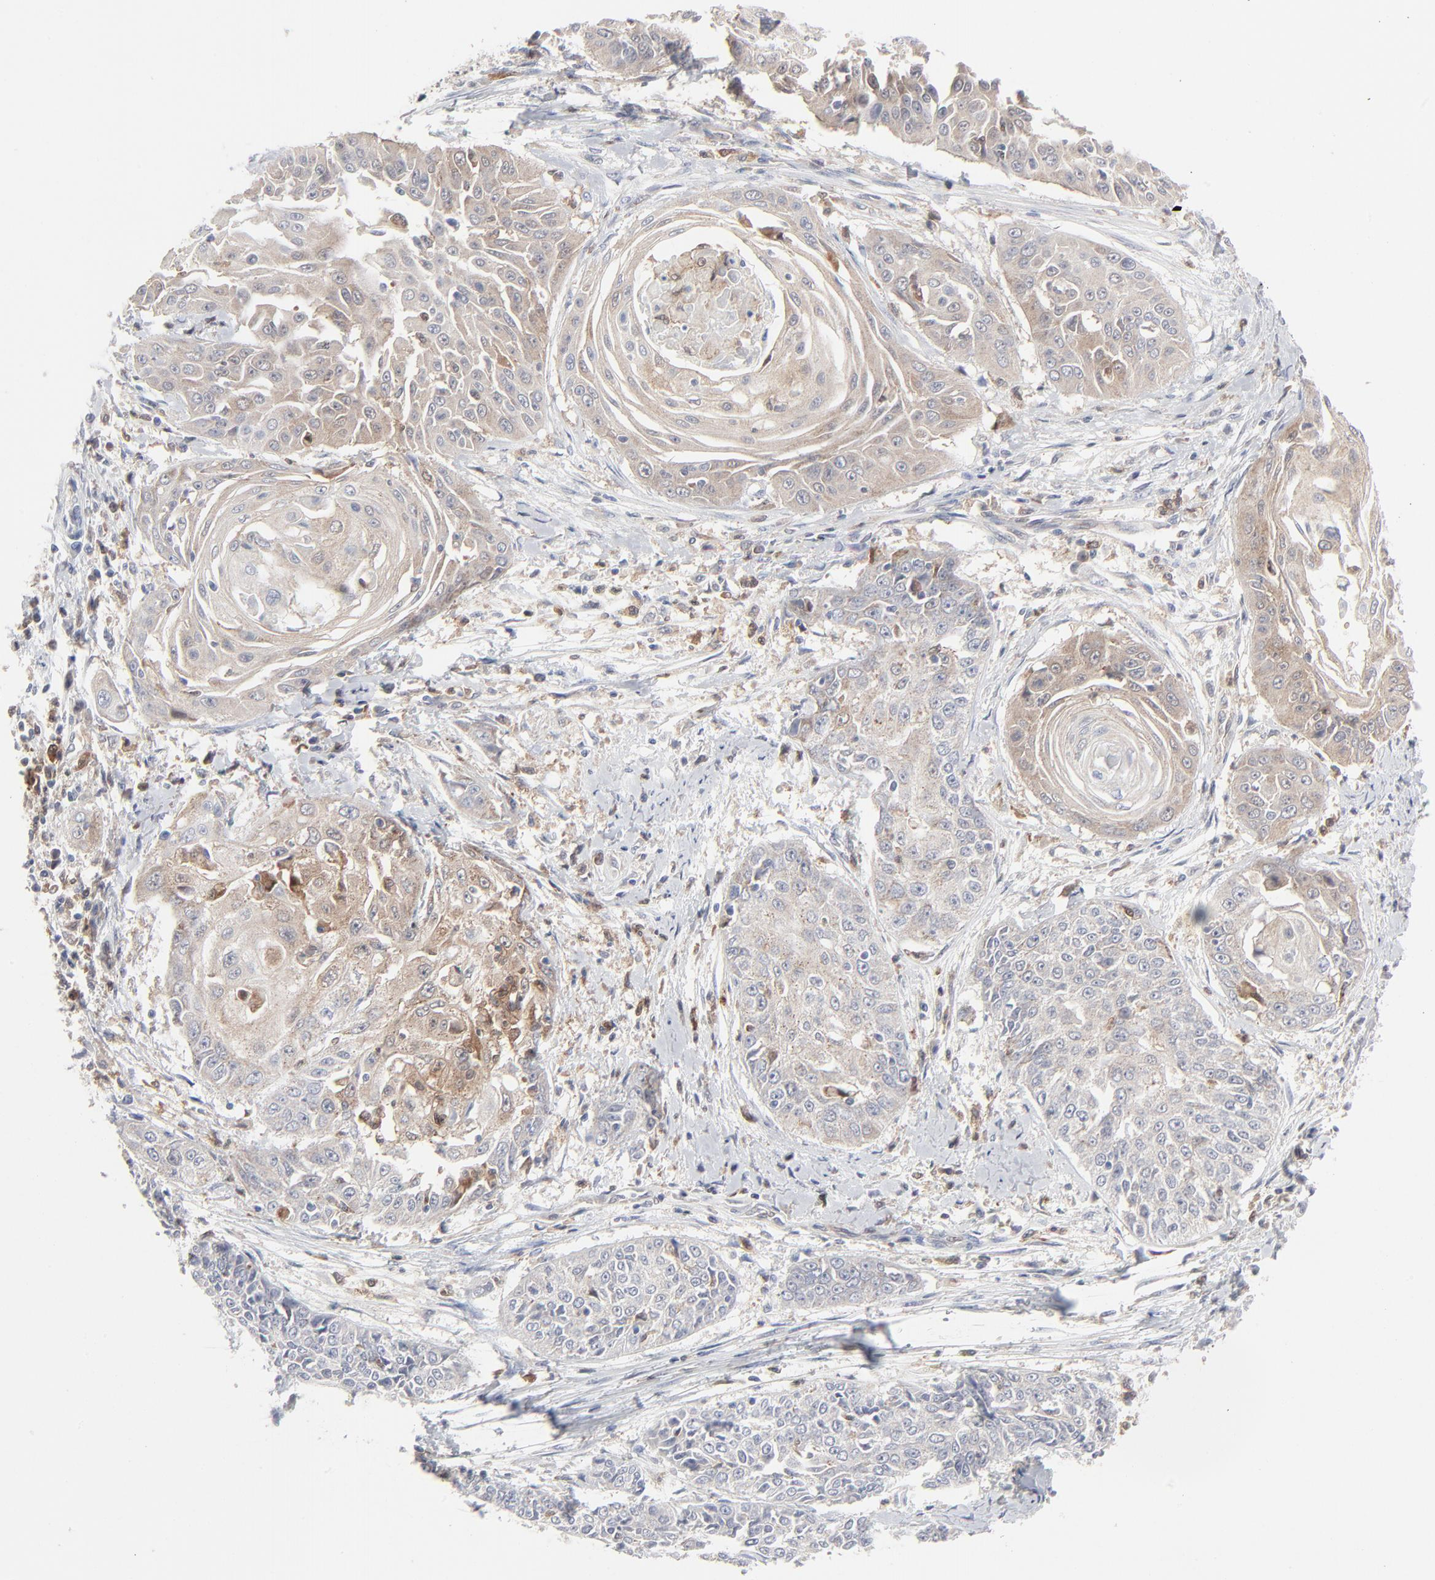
{"staining": {"intensity": "weak", "quantity": "25%-75%", "location": "cytoplasmic/membranous"}, "tissue": "cervical cancer", "cell_type": "Tumor cells", "image_type": "cancer", "snomed": [{"axis": "morphology", "description": "Squamous cell carcinoma, NOS"}, {"axis": "topography", "description": "Cervix"}], "caption": "Human squamous cell carcinoma (cervical) stained with a protein marker exhibits weak staining in tumor cells.", "gene": "BID", "patient": {"sex": "female", "age": 64}}